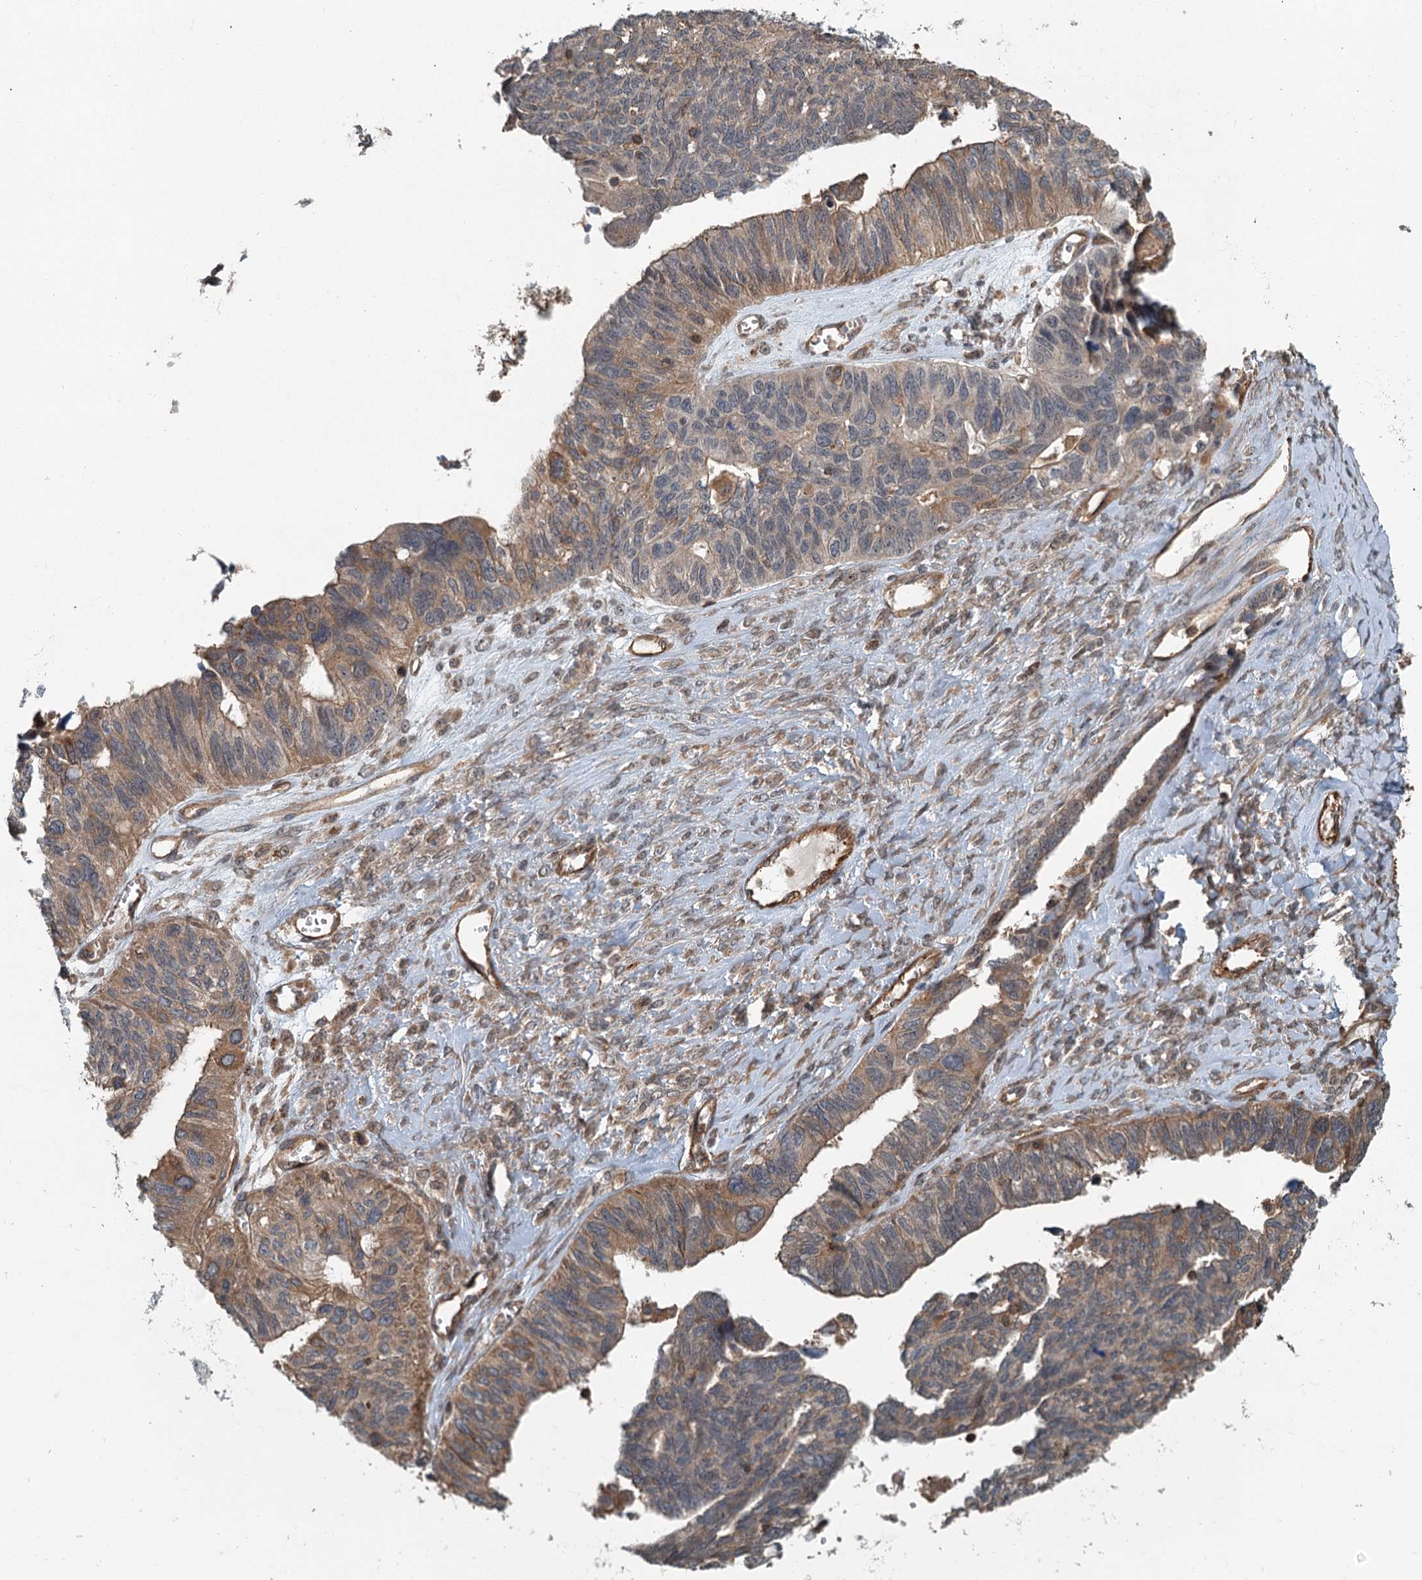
{"staining": {"intensity": "moderate", "quantity": ">75%", "location": "cytoplasmic/membranous"}, "tissue": "ovarian cancer", "cell_type": "Tumor cells", "image_type": "cancer", "snomed": [{"axis": "morphology", "description": "Cystadenocarcinoma, serous, NOS"}, {"axis": "topography", "description": "Ovary"}], "caption": "The immunohistochemical stain shows moderate cytoplasmic/membranous staining in tumor cells of ovarian cancer (serous cystadenocarcinoma) tissue.", "gene": "ZNF527", "patient": {"sex": "female", "age": 79}}